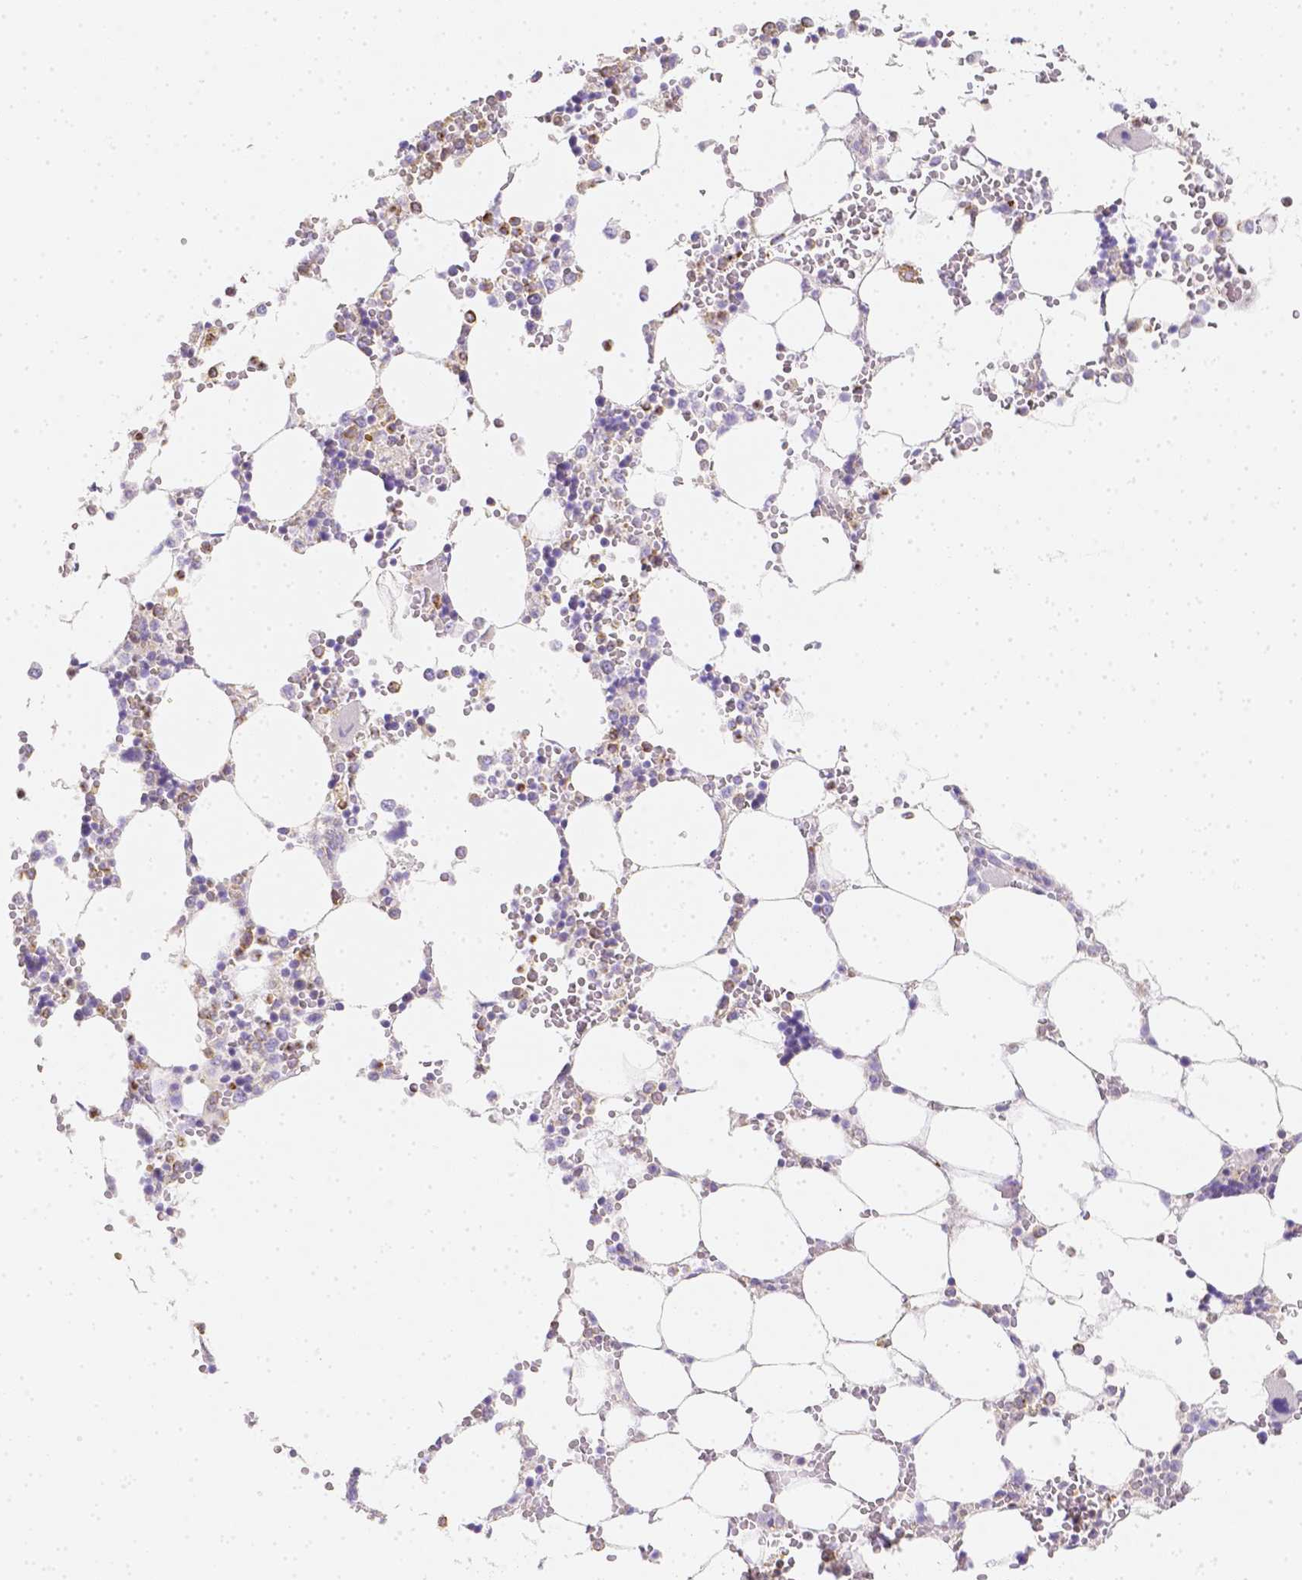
{"staining": {"intensity": "moderate", "quantity": "<25%", "location": "cytoplasmic/membranous"}, "tissue": "bone marrow", "cell_type": "Hematopoietic cells", "image_type": "normal", "snomed": [{"axis": "morphology", "description": "Normal tissue, NOS"}, {"axis": "topography", "description": "Bone marrow"}], "caption": "High-power microscopy captured an IHC micrograph of unremarkable bone marrow, revealing moderate cytoplasmic/membranous staining in approximately <25% of hematopoietic cells. (DAB = brown stain, brightfield microscopy at high magnification).", "gene": "ASAH2B", "patient": {"sex": "male", "age": 64}}